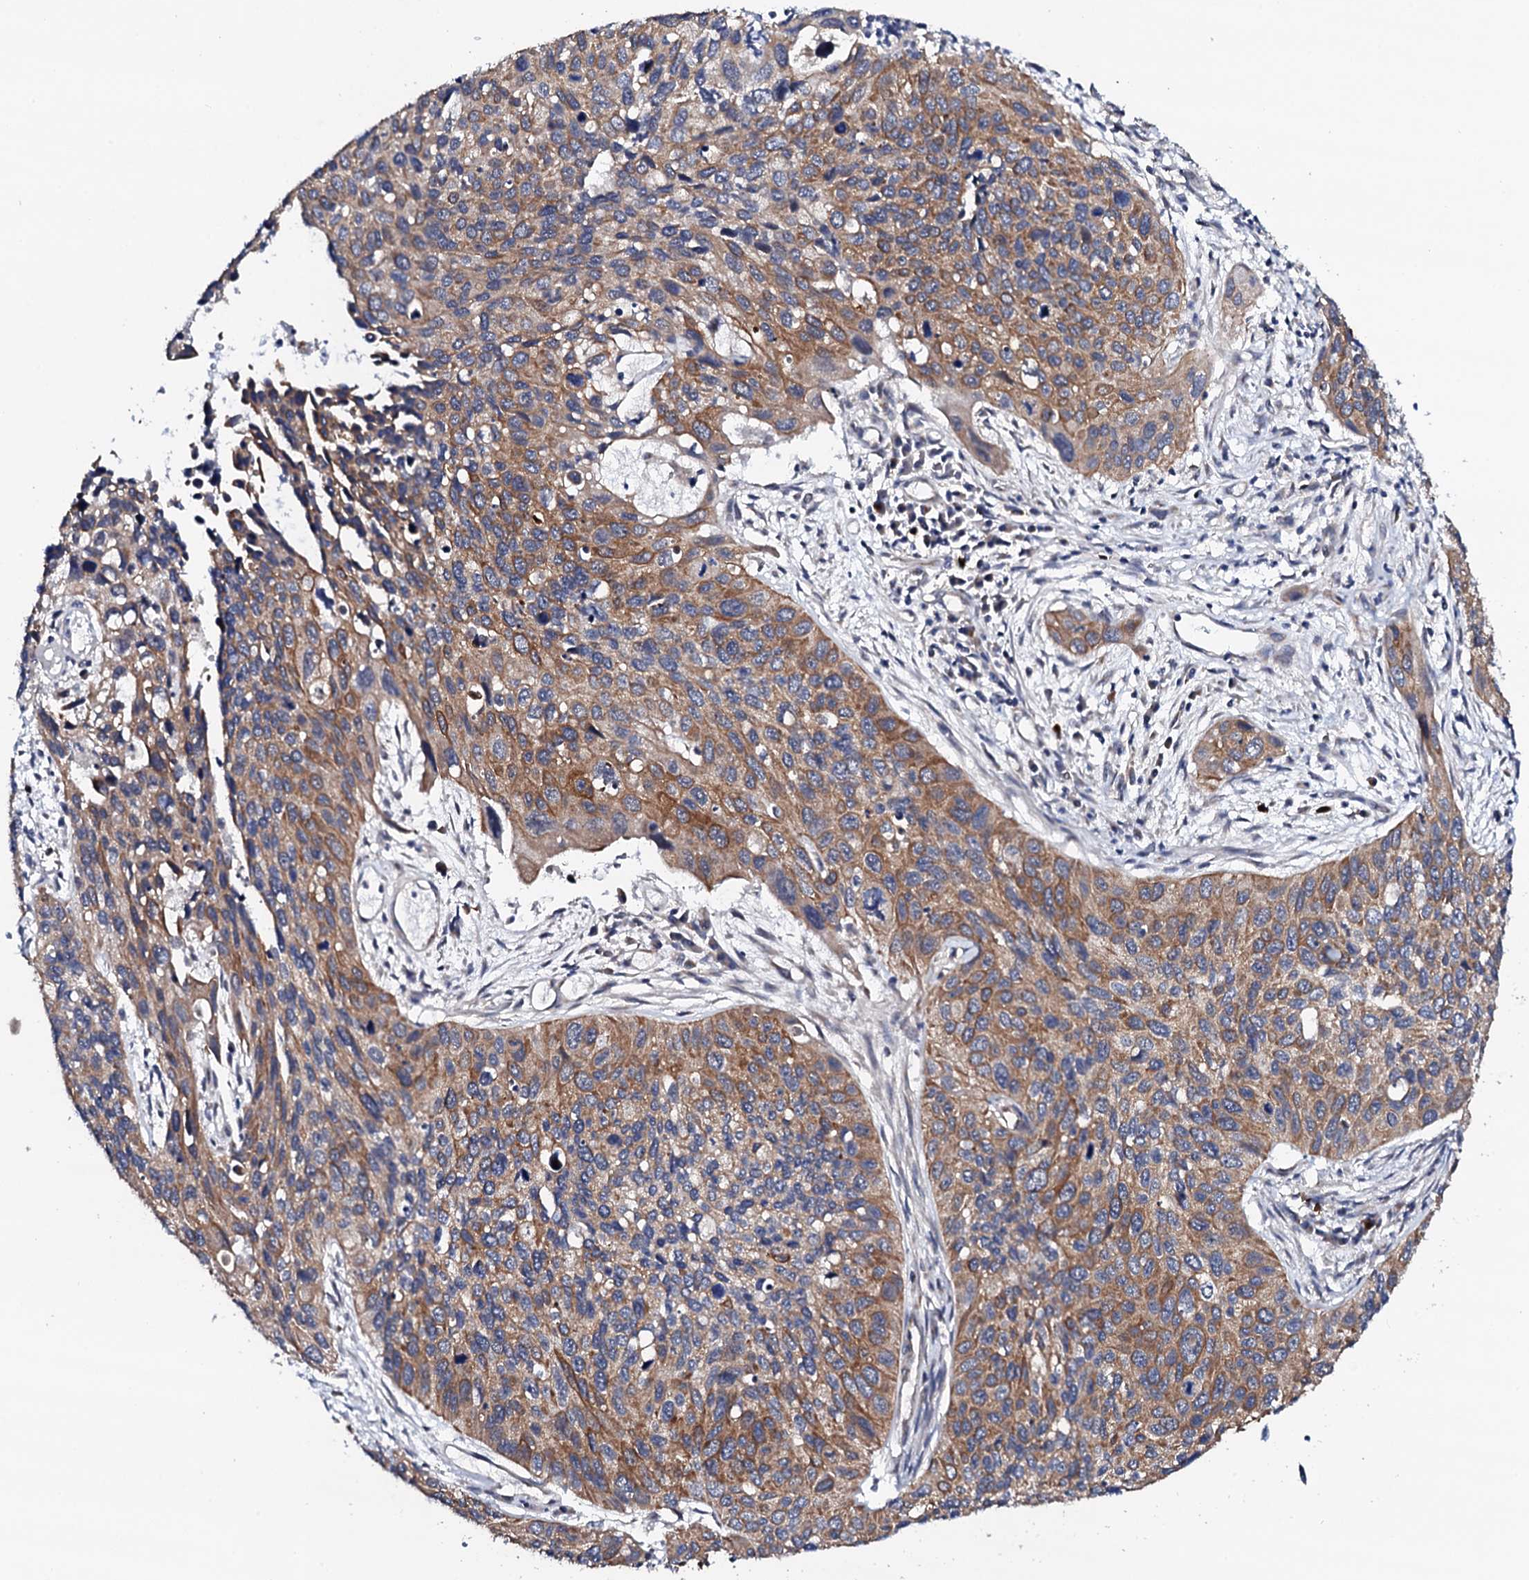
{"staining": {"intensity": "moderate", "quantity": ">75%", "location": "cytoplasmic/membranous"}, "tissue": "cervical cancer", "cell_type": "Tumor cells", "image_type": "cancer", "snomed": [{"axis": "morphology", "description": "Squamous cell carcinoma, NOS"}, {"axis": "topography", "description": "Cervix"}], "caption": "This image exhibits IHC staining of cervical cancer, with medium moderate cytoplasmic/membranous positivity in approximately >75% of tumor cells.", "gene": "COG4", "patient": {"sex": "female", "age": 55}}